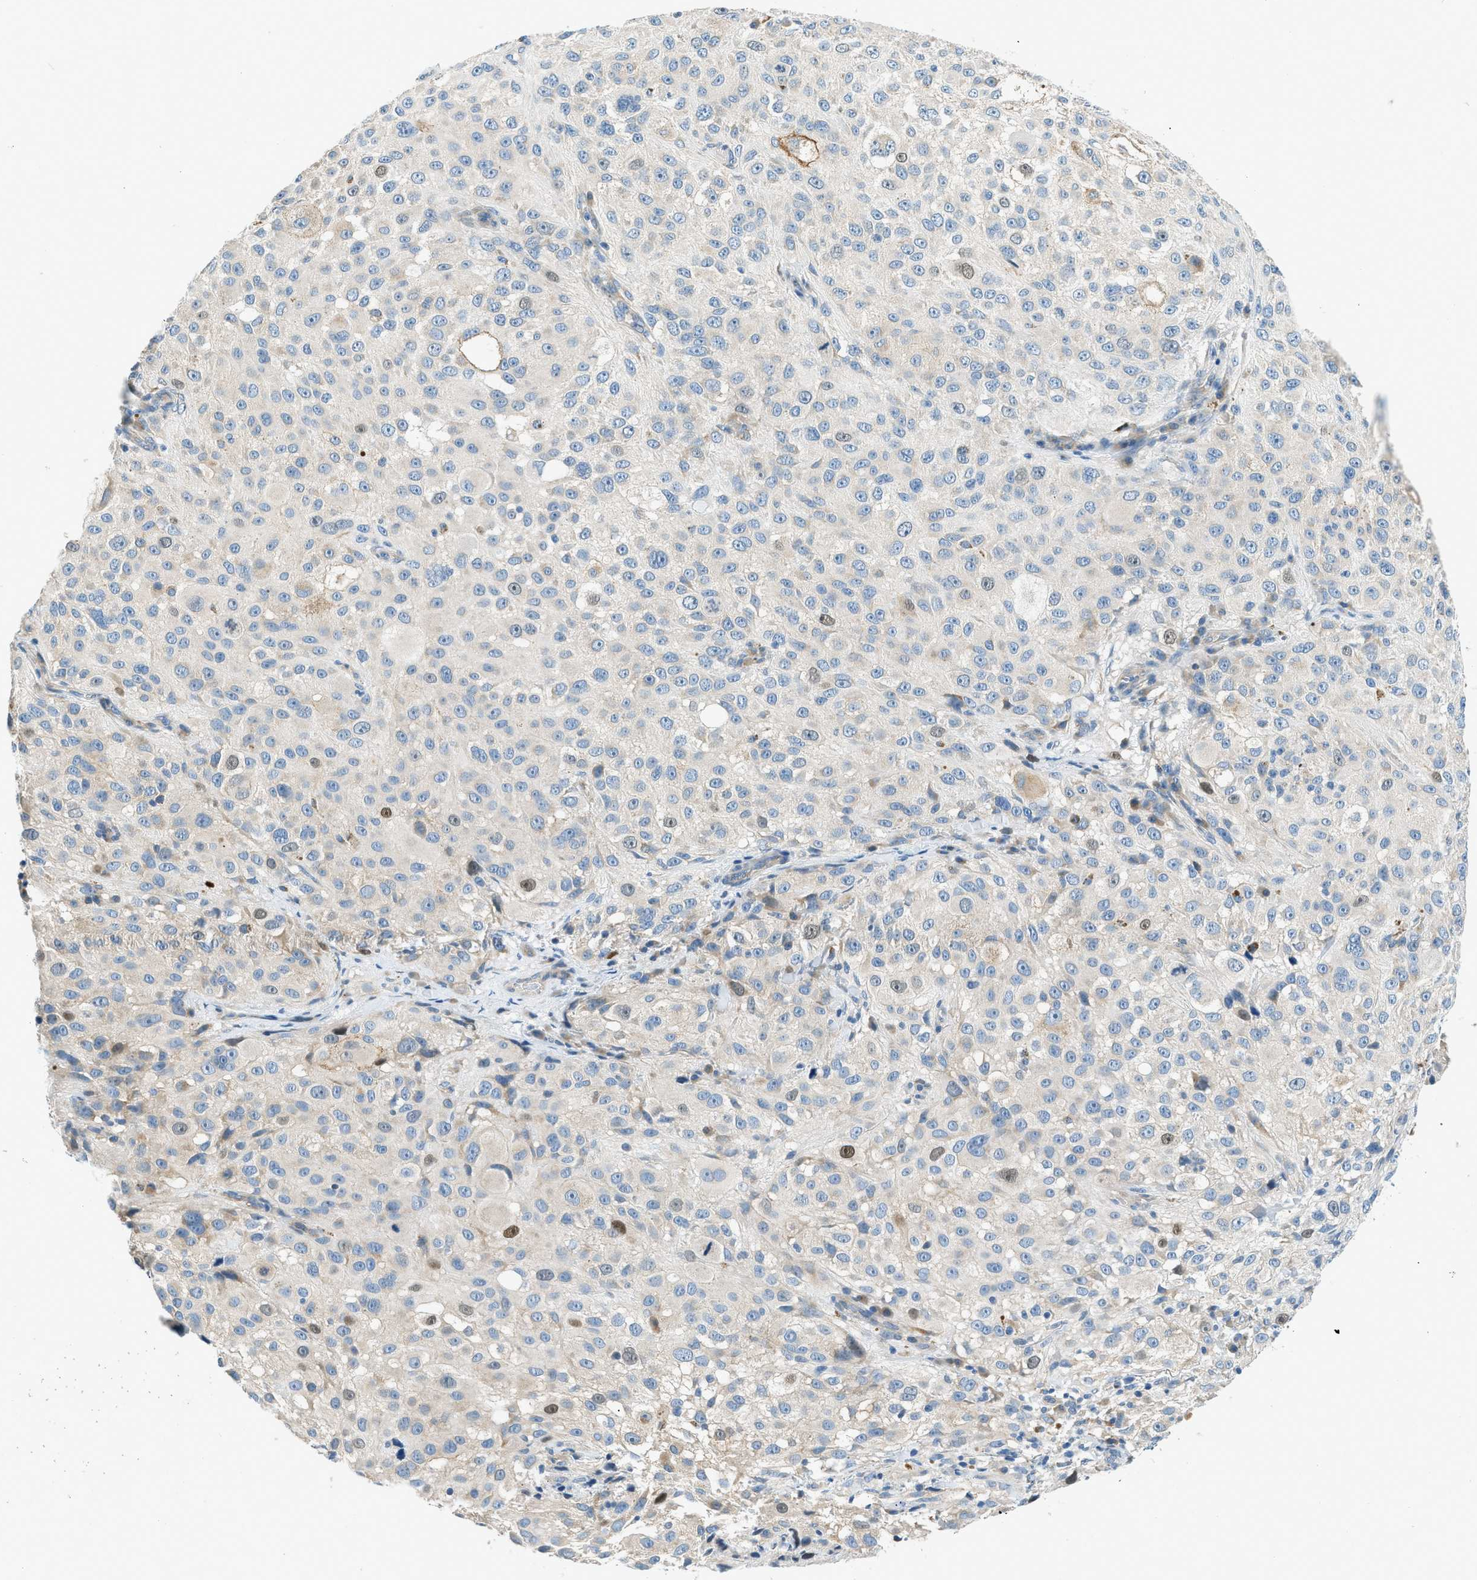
{"staining": {"intensity": "weak", "quantity": "<25%", "location": "nuclear"}, "tissue": "melanoma", "cell_type": "Tumor cells", "image_type": "cancer", "snomed": [{"axis": "morphology", "description": "Necrosis, NOS"}, {"axis": "morphology", "description": "Malignant melanoma, NOS"}, {"axis": "topography", "description": "Skin"}], "caption": "Melanoma was stained to show a protein in brown. There is no significant staining in tumor cells.", "gene": "ZNF367", "patient": {"sex": "female", "age": 87}}